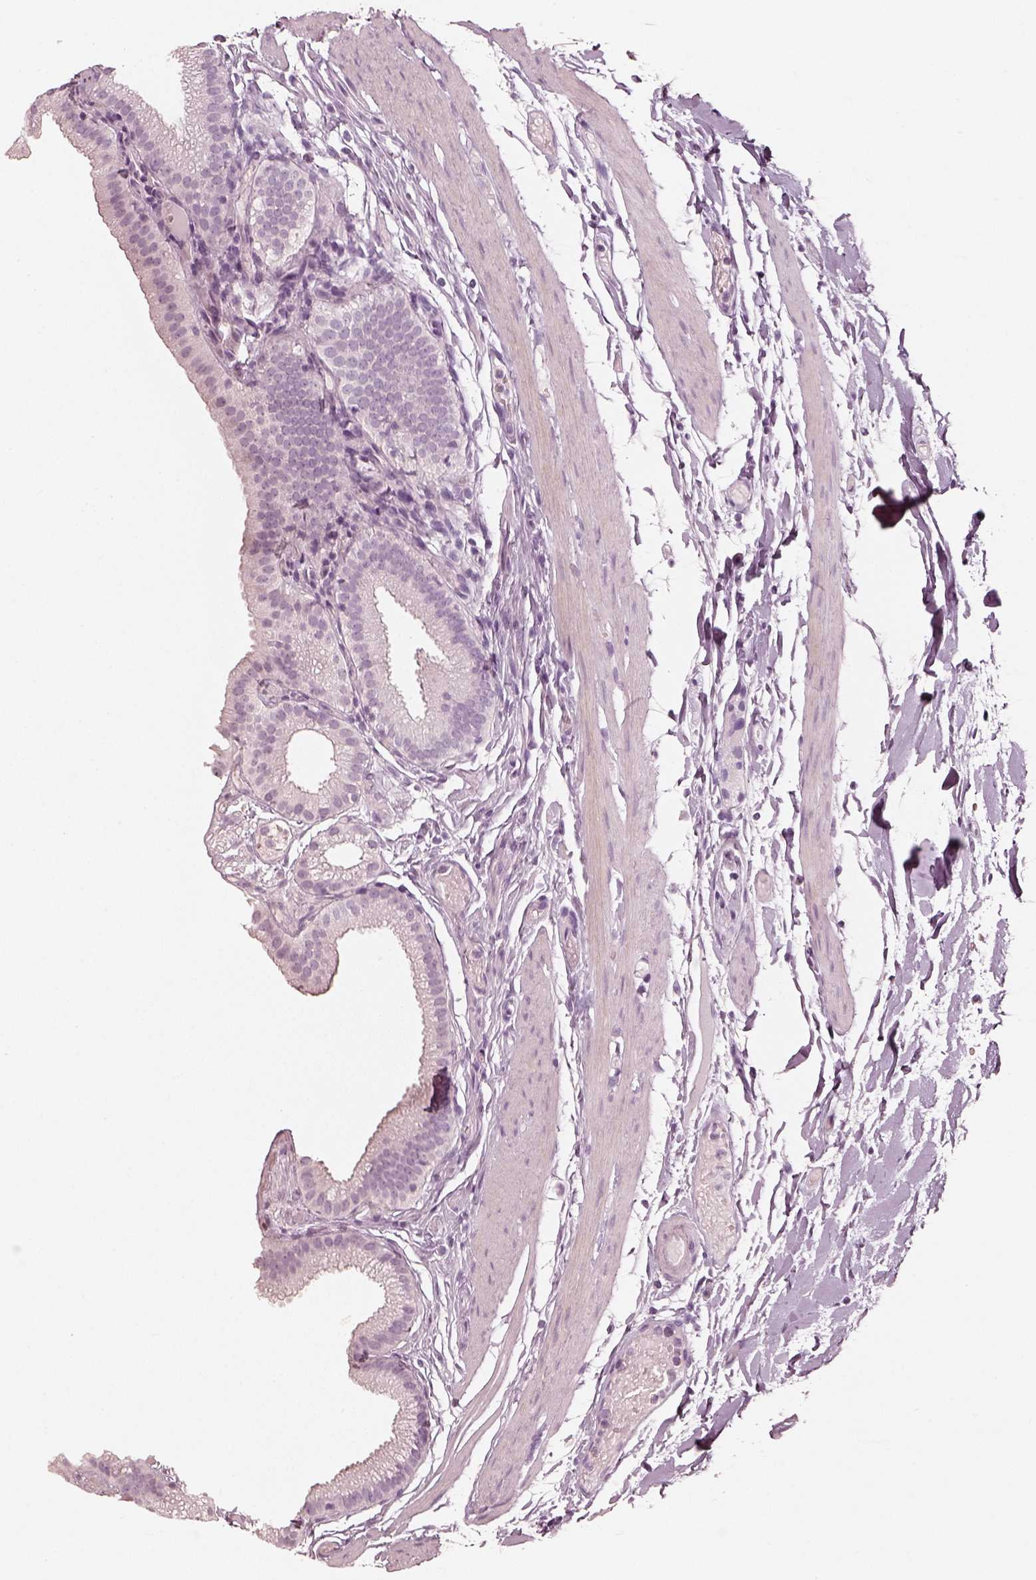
{"staining": {"intensity": "negative", "quantity": "none", "location": "none"}, "tissue": "gallbladder", "cell_type": "Glandular cells", "image_type": "normal", "snomed": [{"axis": "morphology", "description": "Normal tissue, NOS"}, {"axis": "topography", "description": "Gallbladder"}], "caption": "DAB immunohistochemical staining of benign human gallbladder displays no significant staining in glandular cells.", "gene": "R3HDML", "patient": {"sex": "female", "age": 45}}